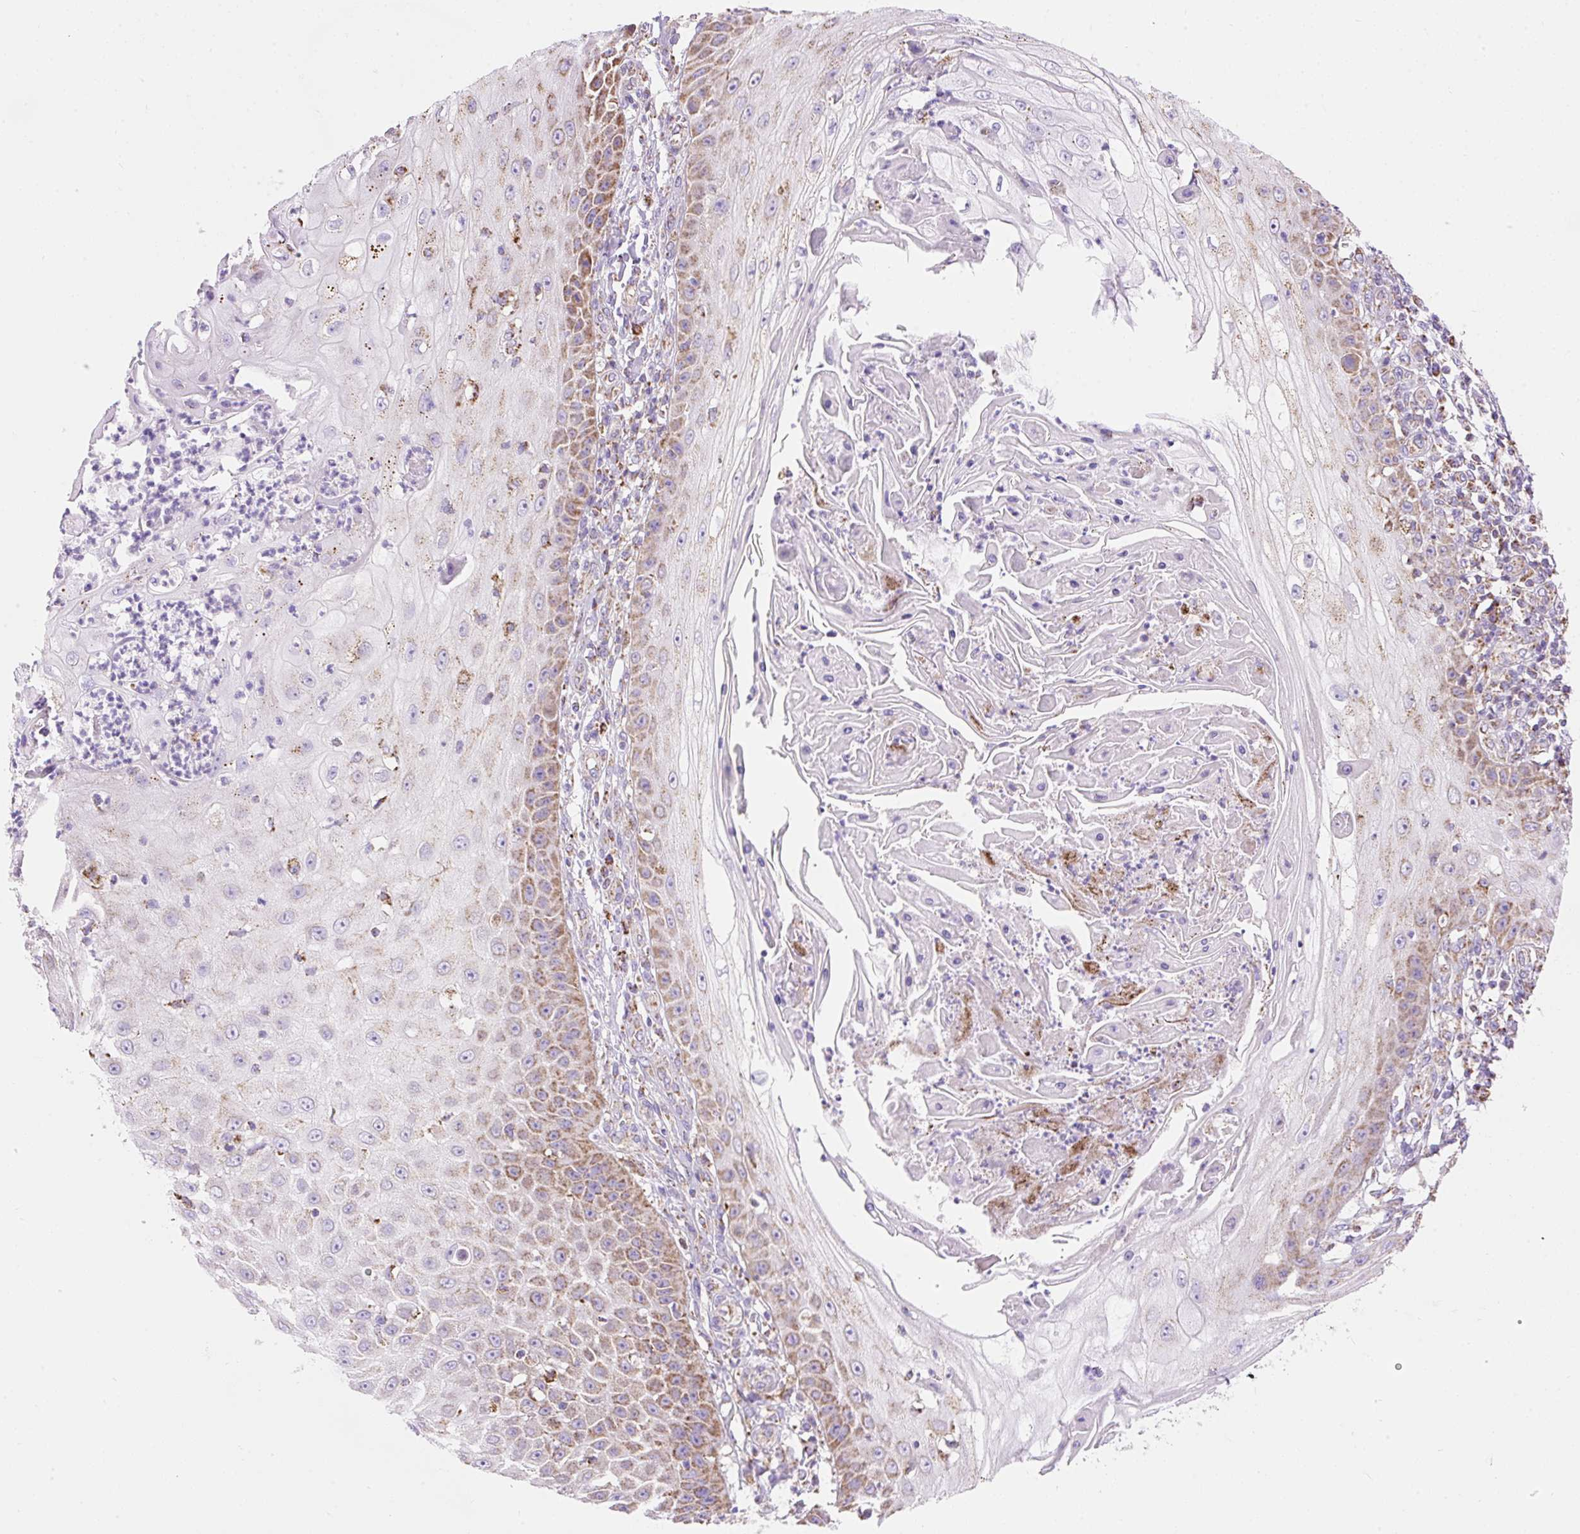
{"staining": {"intensity": "moderate", "quantity": "25%-75%", "location": "cytoplasmic/membranous"}, "tissue": "skin cancer", "cell_type": "Tumor cells", "image_type": "cancer", "snomed": [{"axis": "morphology", "description": "Squamous cell carcinoma, NOS"}, {"axis": "topography", "description": "Skin"}], "caption": "Immunohistochemistry histopathology image of squamous cell carcinoma (skin) stained for a protein (brown), which shows medium levels of moderate cytoplasmic/membranous expression in about 25%-75% of tumor cells.", "gene": "DAAM2", "patient": {"sex": "male", "age": 70}}